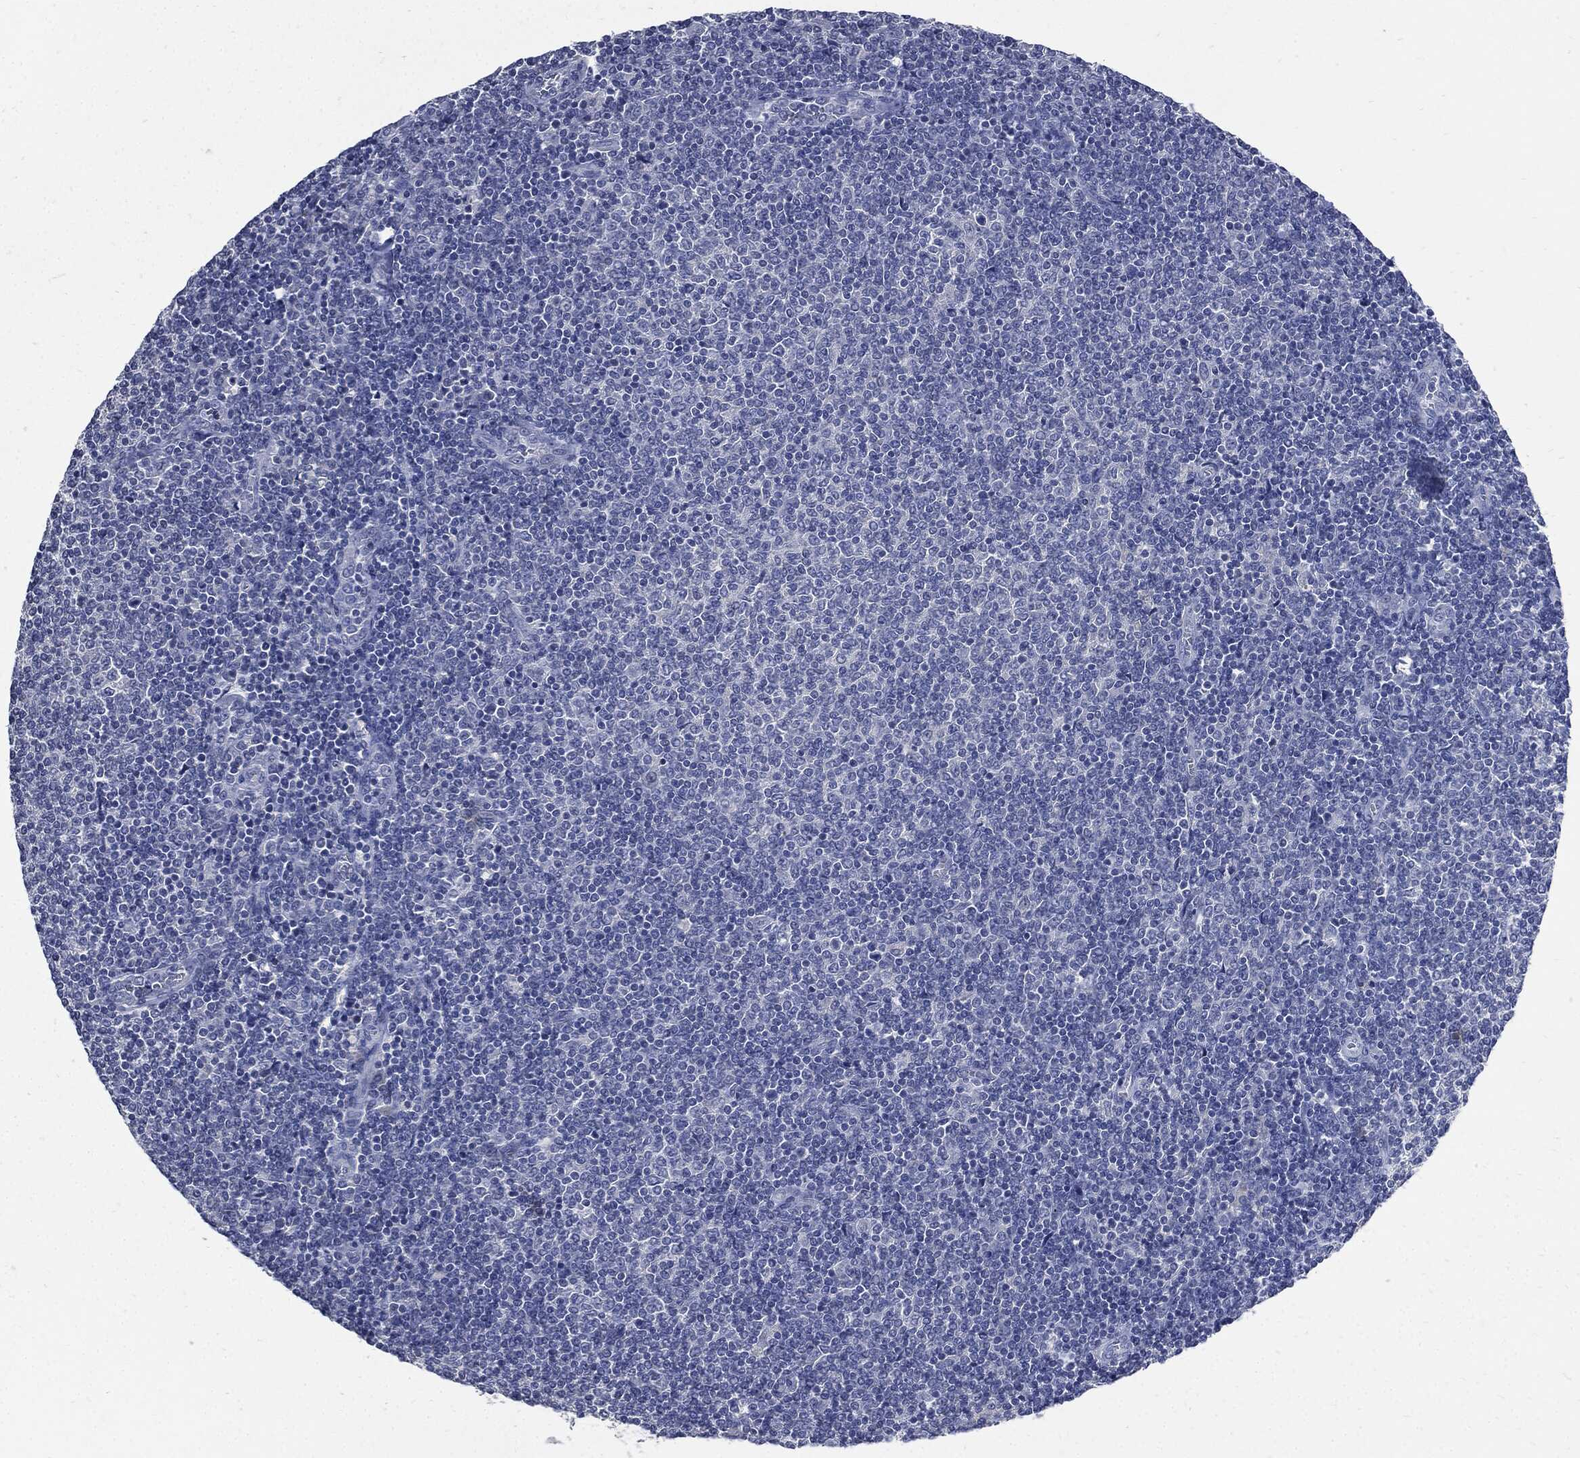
{"staining": {"intensity": "negative", "quantity": "none", "location": "none"}, "tissue": "lymphoma", "cell_type": "Tumor cells", "image_type": "cancer", "snomed": [{"axis": "morphology", "description": "Malignant lymphoma, non-Hodgkin's type, Low grade"}, {"axis": "topography", "description": "Lymph node"}], "caption": "The immunohistochemistry (IHC) image has no significant staining in tumor cells of lymphoma tissue. (IHC, brightfield microscopy, high magnification).", "gene": "CPE", "patient": {"sex": "male", "age": 52}}